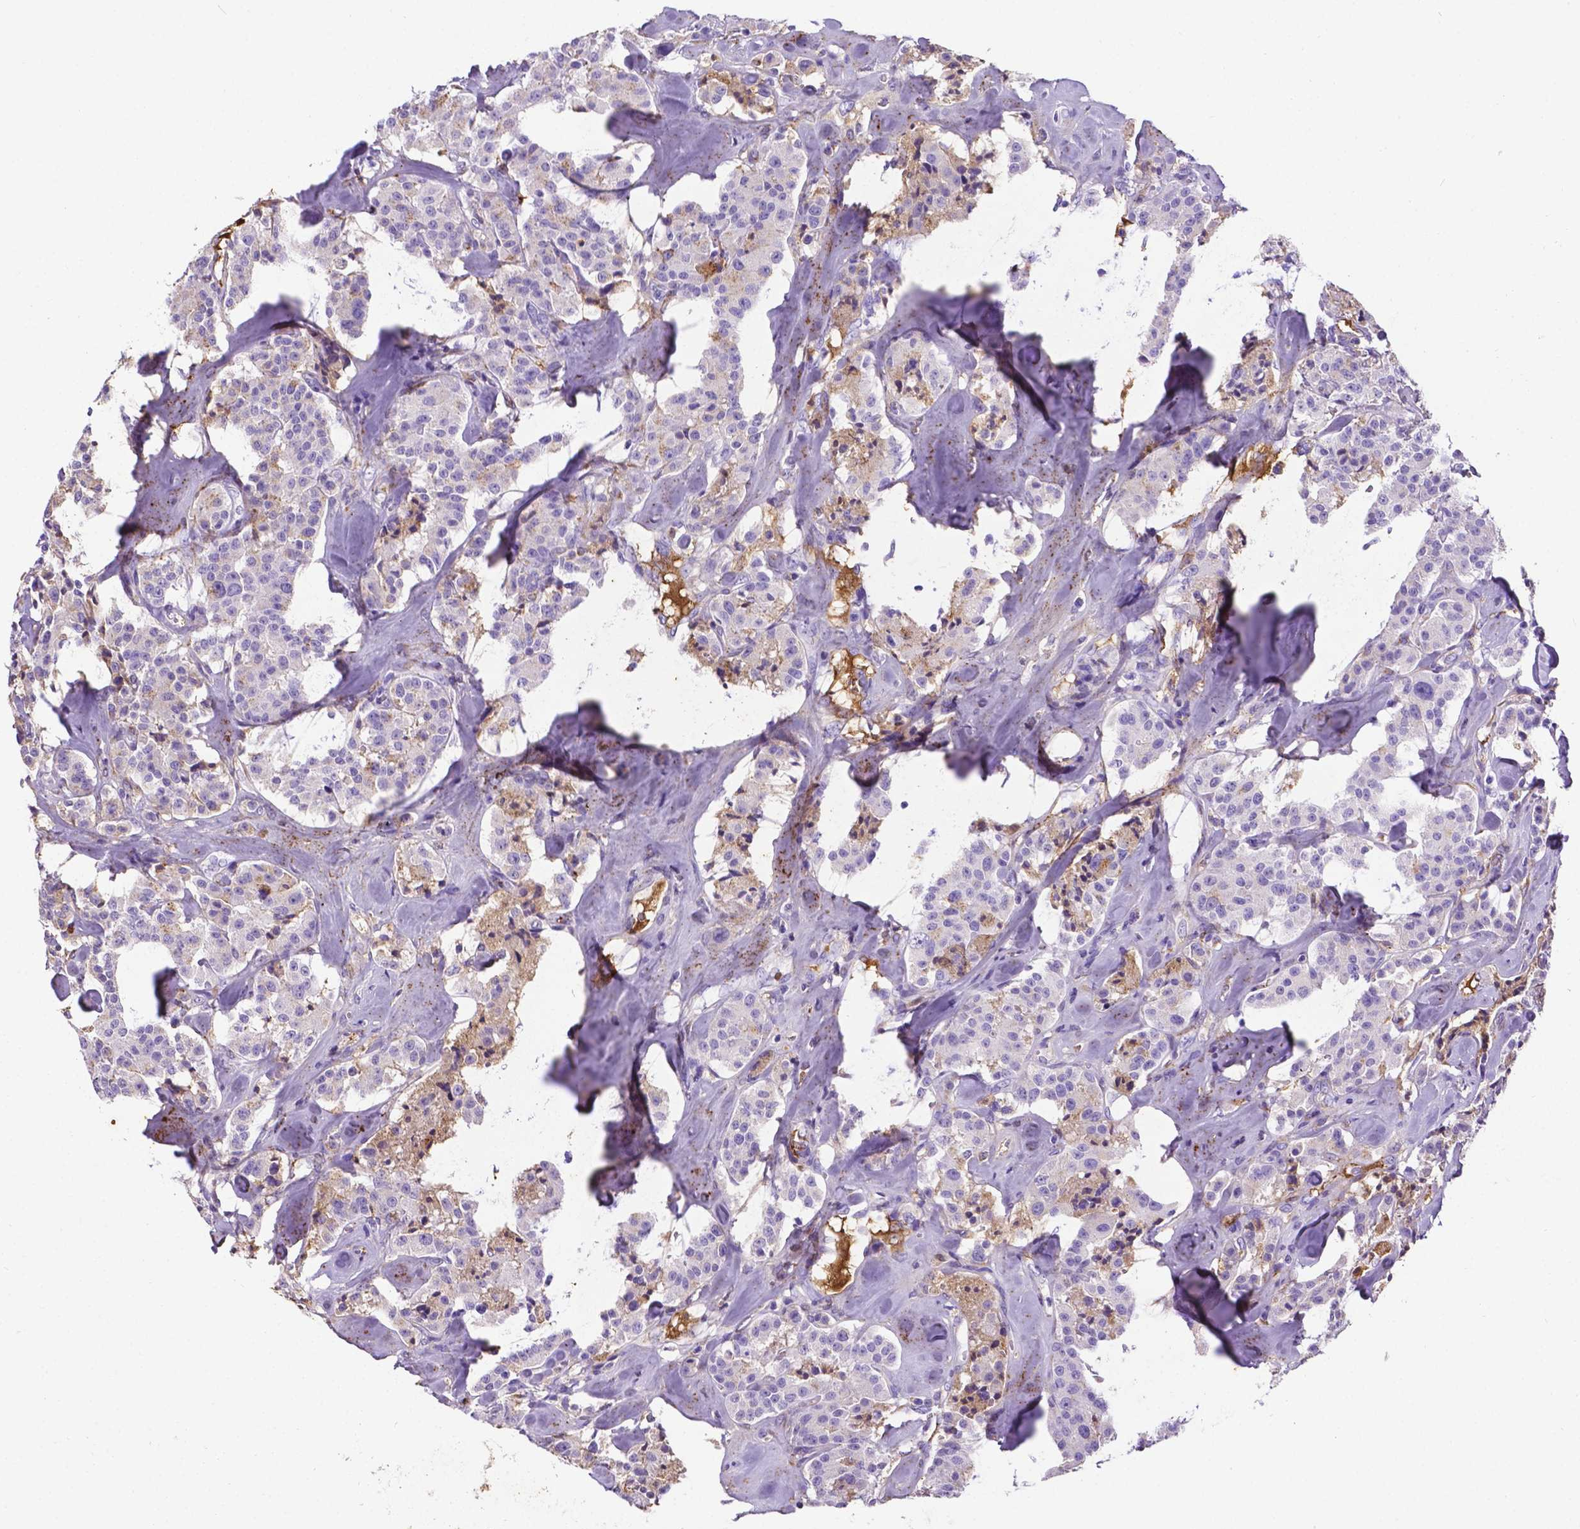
{"staining": {"intensity": "negative", "quantity": "none", "location": "none"}, "tissue": "carcinoid", "cell_type": "Tumor cells", "image_type": "cancer", "snomed": [{"axis": "morphology", "description": "Carcinoid, malignant, NOS"}, {"axis": "topography", "description": "Pancreas"}], "caption": "IHC micrograph of neoplastic tissue: carcinoid stained with DAB demonstrates no significant protein expression in tumor cells.", "gene": "APOE", "patient": {"sex": "male", "age": 41}}